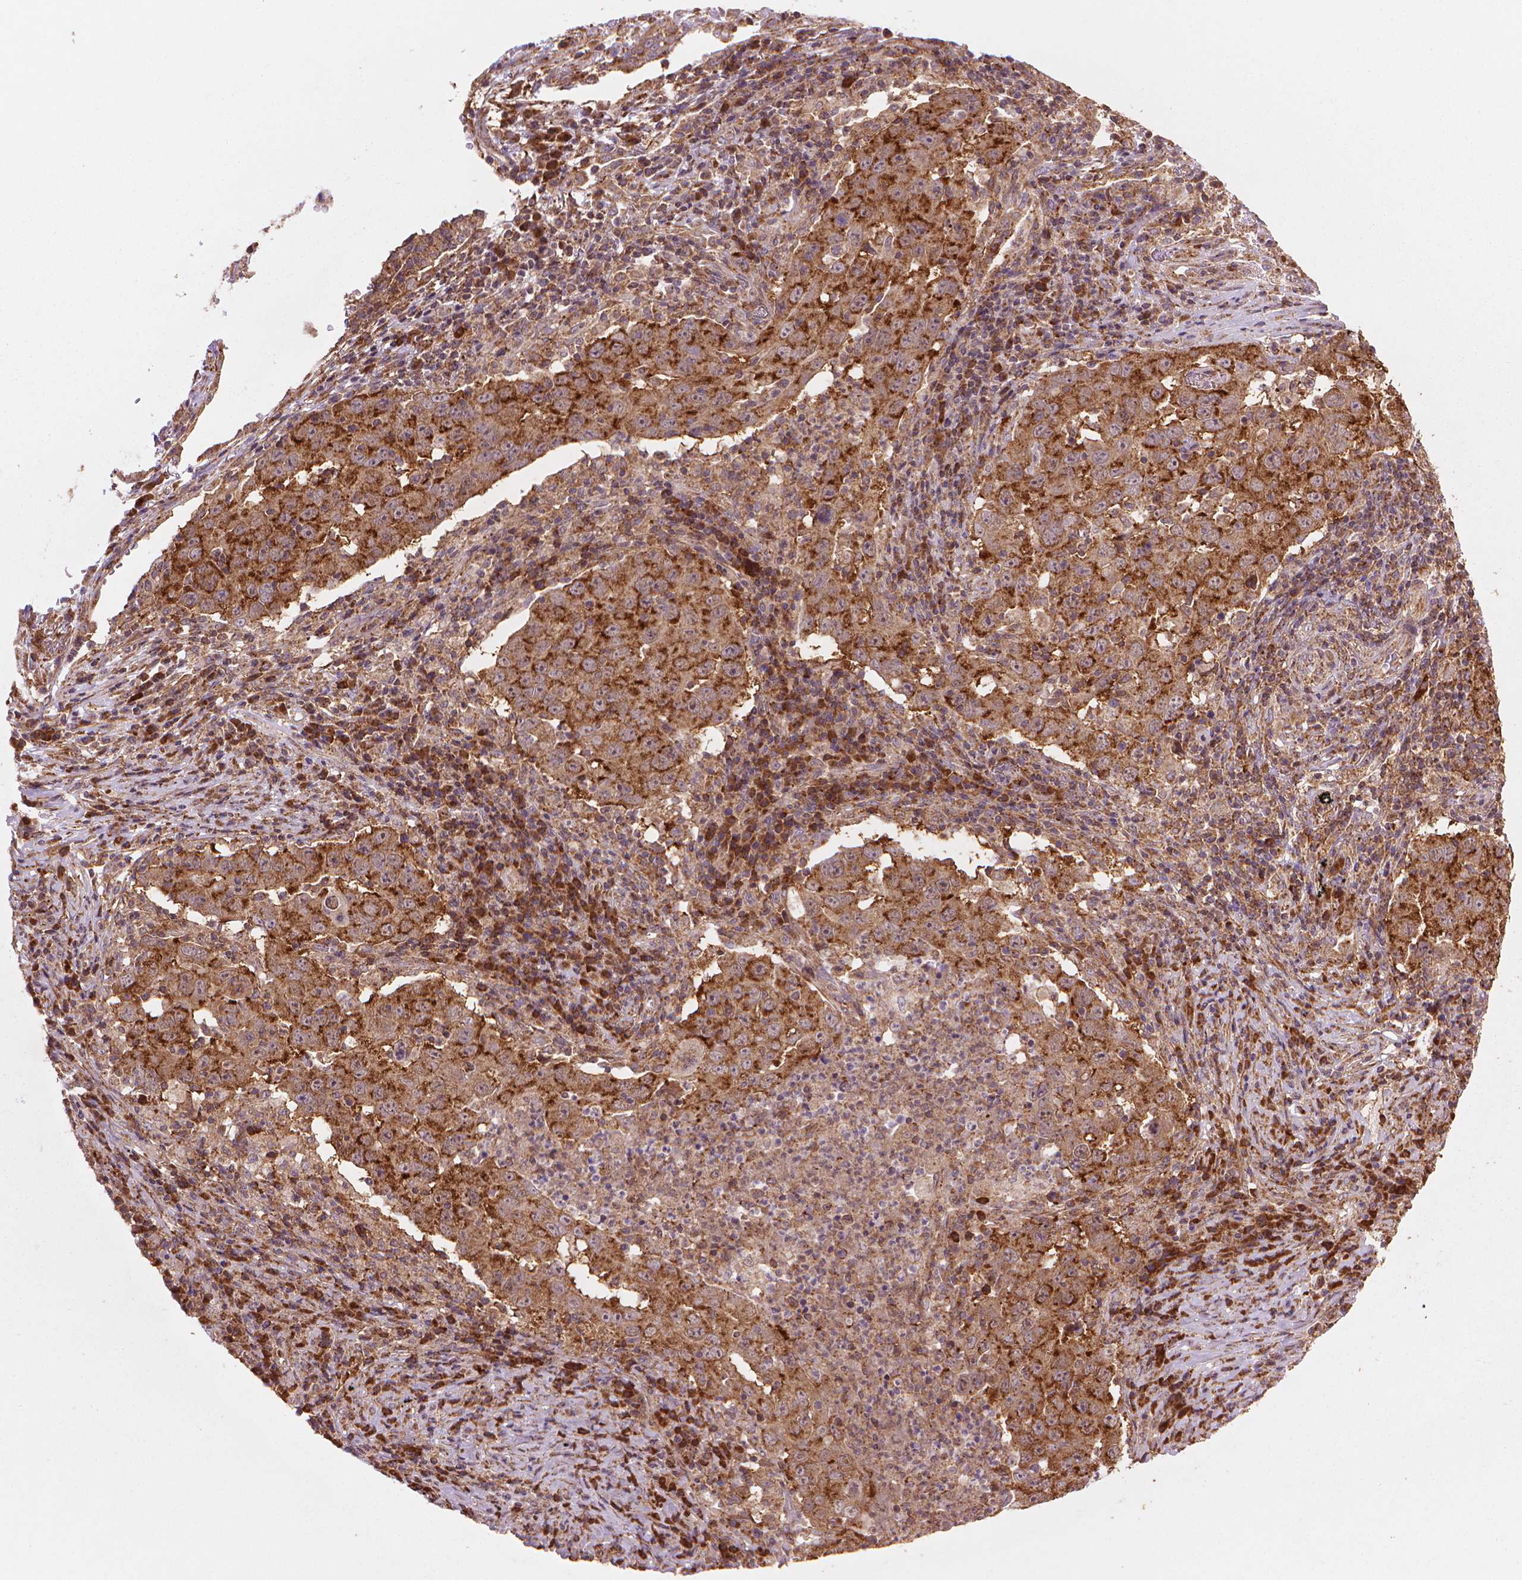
{"staining": {"intensity": "moderate", "quantity": ">75%", "location": "cytoplasmic/membranous"}, "tissue": "lung cancer", "cell_type": "Tumor cells", "image_type": "cancer", "snomed": [{"axis": "morphology", "description": "Adenocarcinoma, NOS"}, {"axis": "topography", "description": "Lung"}], "caption": "Immunohistochemistry (IHC) histopathology image of human adenocarcinoma (lung) stained for a protein (brown), which exhibits medium levels of moderate cytoplasmic/membranous staining in about >75% of tumor cells.", "gene": "VARS2", "patient": {"sex": "male", "age": 73}}